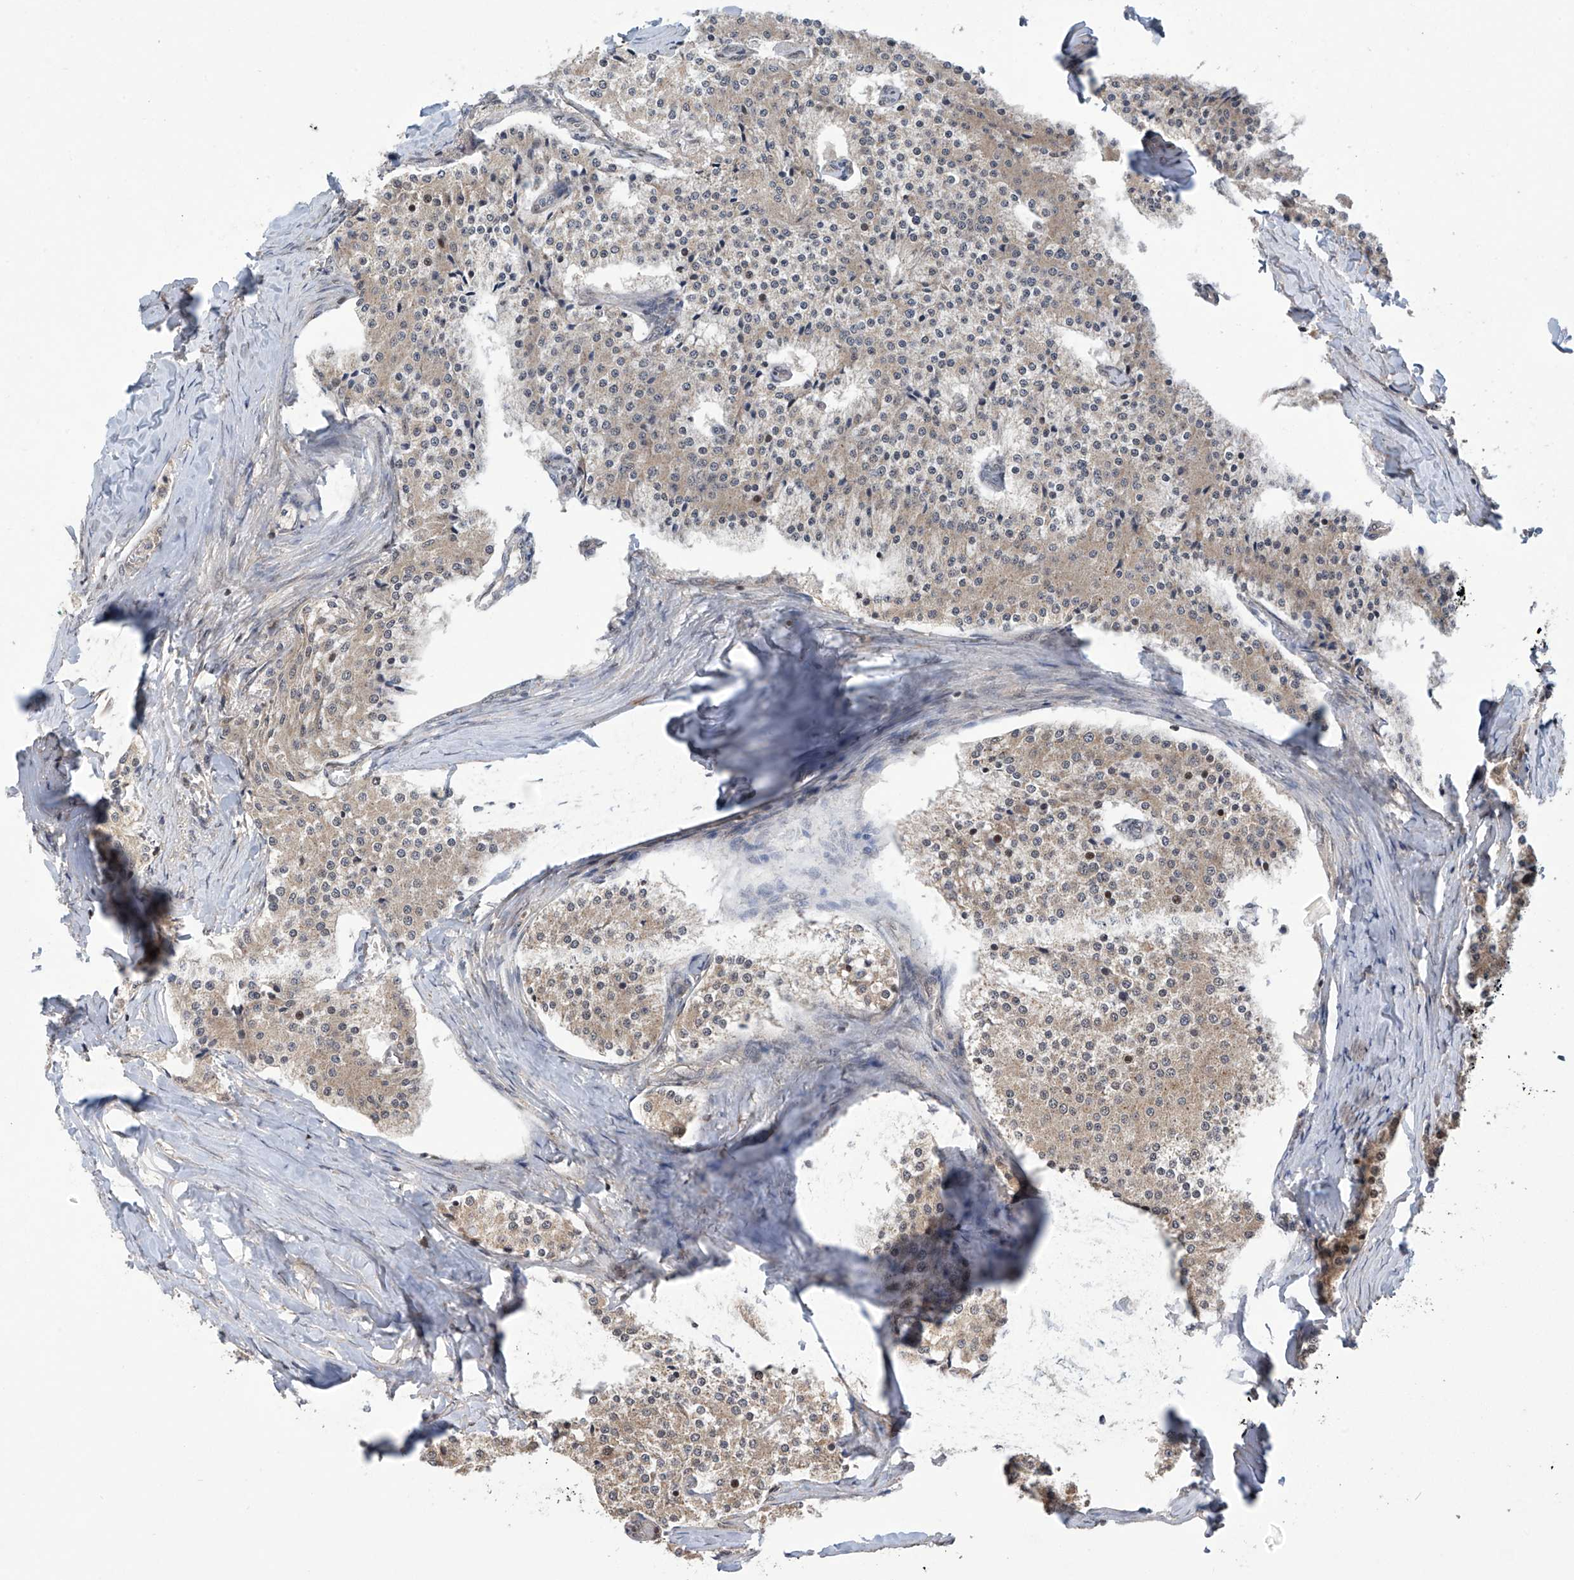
{"staining": {"intensity": "weak", "quantity": "25%-75%", "location": "cytoplasmic/membranous"}, "tissue": "carcinoid", "cell_type": "Tumor cells", "image_type": "cancer", "snomed": [{"axis": "morphology", "description": "Carcinoid, malignant, NOS"}, {"axis": "topography", "description": "Colon"}], "caption": "Human carcinoid stained with a brown dye demonstrates weak cytoplasmic/membranous positive positivity in approximately 25%-75% of tumor cells.", "gene": "ABHD13", "patient": {"sex": "female", "age": 52}}